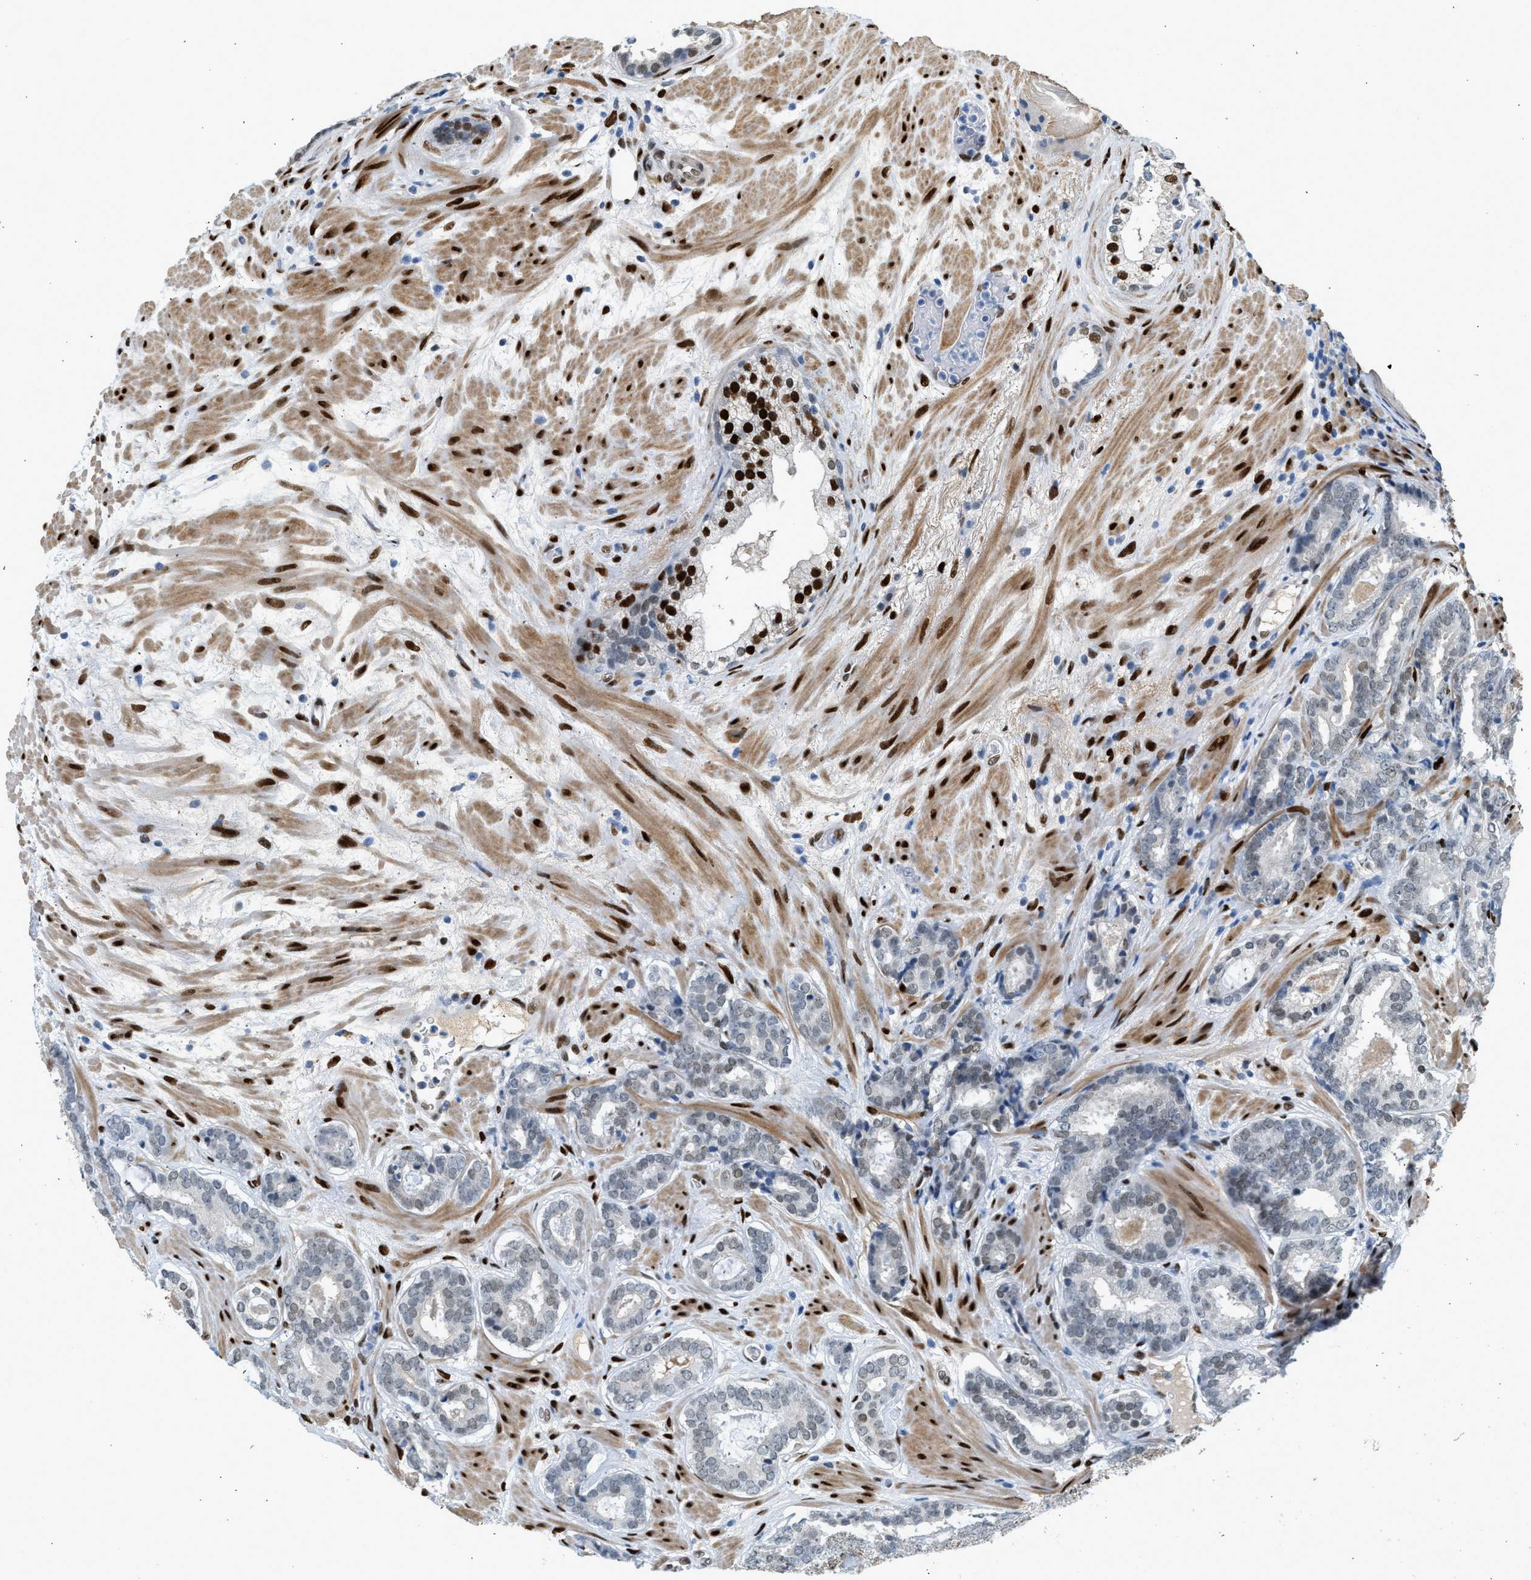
{"staining": {"intensity": "negative", "quantity": "none", "location": "none"}, "tissue": "prostate cancer", "cell_type": "Tumor cells", "image_type": "cancer", "snomed": [{"axis": "morphology", "description": "Adenocarcinoma, Low grade"}, {"axis": "topography", "description": "Prostate"}], "caption": "A photomicrograph of human prostate cancer is negative for staining in tumor cells.", "gene": "ZBTB20", "patient": {"sex": "male", "age": 69}}